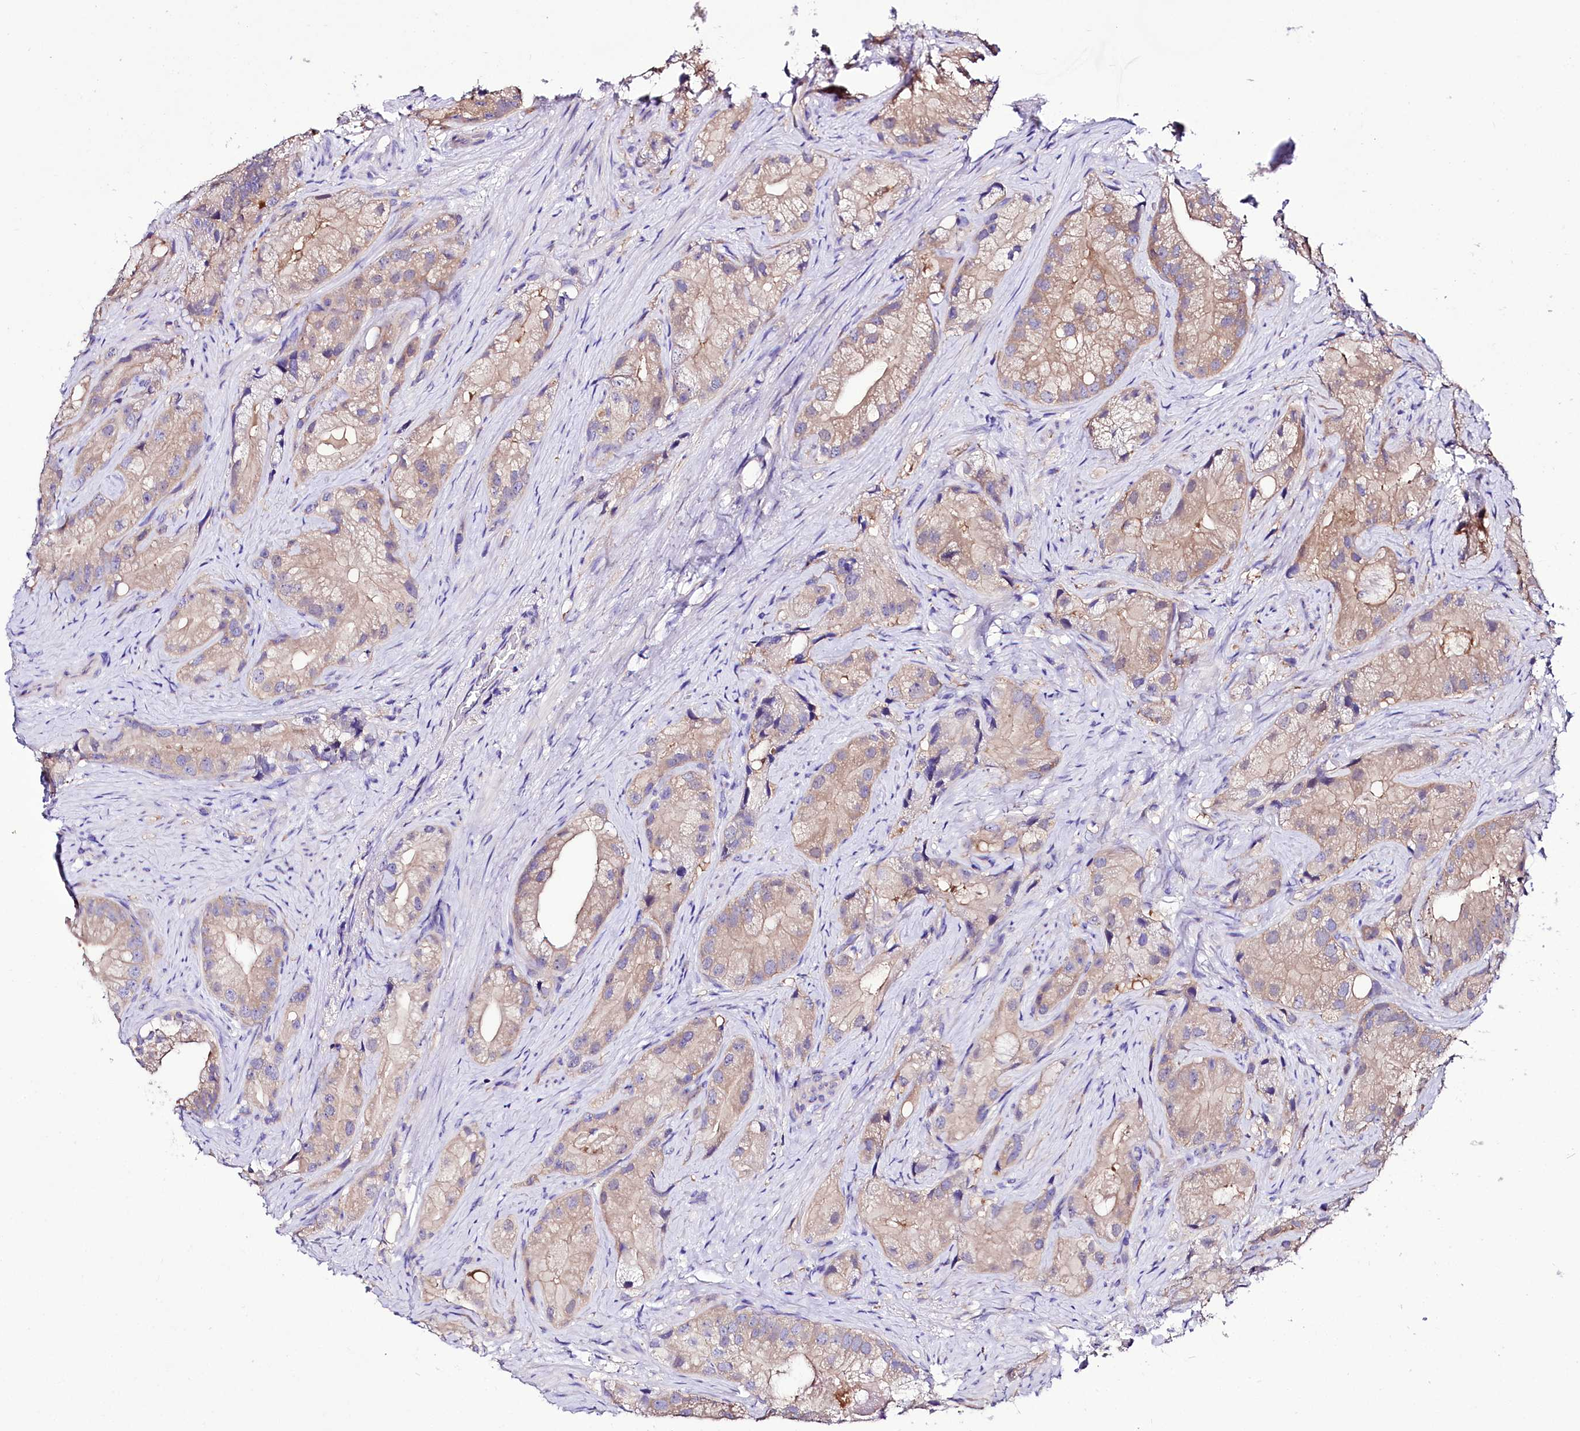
{"staining": {"intensity": "weak", "quantity": "<25%", "location": "cytoplasmic/membranous"}, "tissue": "prostate cancer", "cell_type": "Tumor cells", "image_type": "cancer", "snomed": [{"axis": "morphology", "description": "Adenocarcinoma, Low grade"}, {"axis": "topography", "description": "Prostate"}], "caption": "This is an IHC histopathology image of prostate cancer (adenocarcinoma (low-grade)). There is no positivity in tumor cells.", "gene": "ABHD5", "patient": {"sex": "male", "age": 71}}